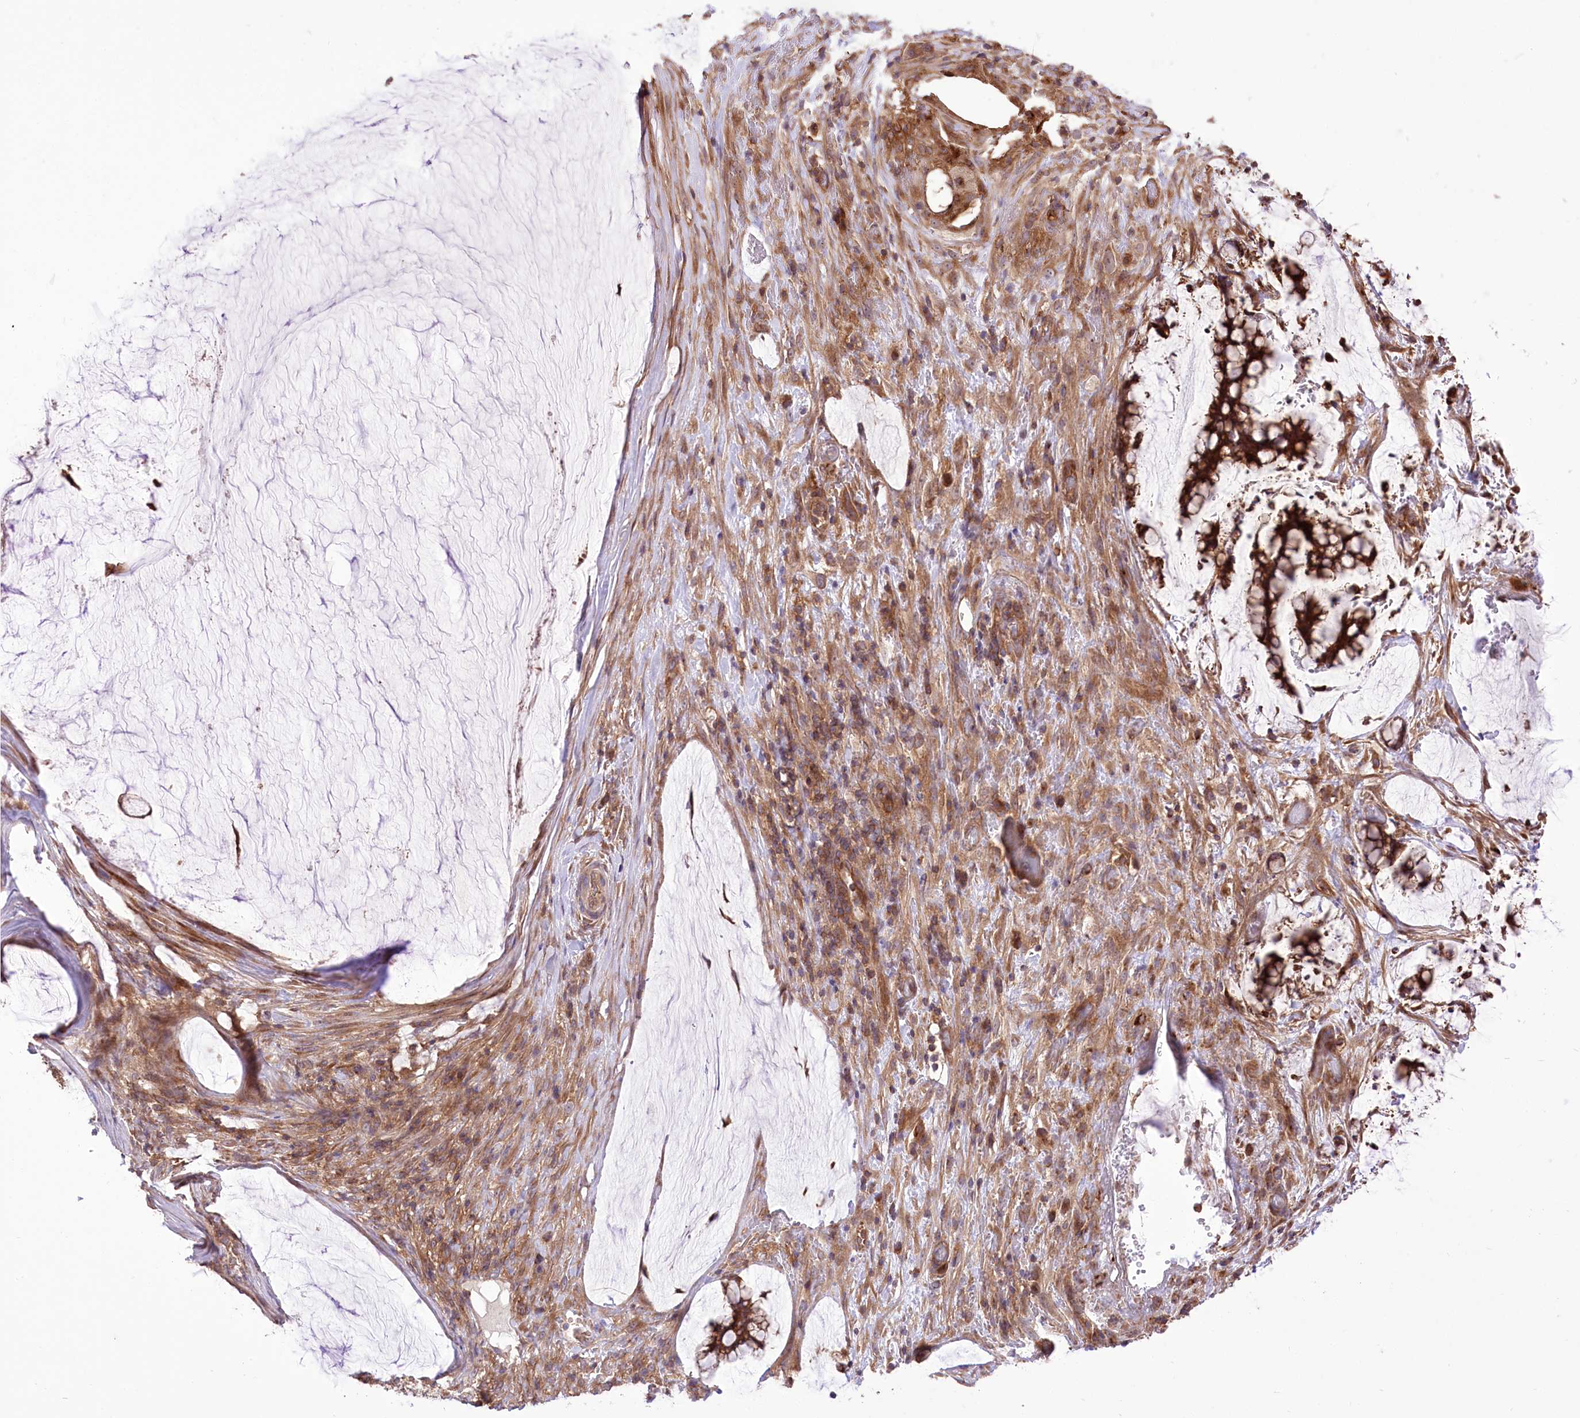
{"staining": {"intensity": "moderate", "quantity": ">75%", "location": "cytoplasmic/membranous"}, "tissue": "ovarian cancer", "cell_type": "Tumor cells", "image_type": "cancer", "snomed": [{"axis": "morphology", "description": "Cystadenocarcinoma, mucinous, NOS"}, {"axis": "topography", "description": "Ovary"}], "caption": "This is a histology image of IHC staining of ovarian mucinous cystadenocarcinoma, which shows moderate staining in the cytoplasmic/membranous of tumor cells.", "gene": "XYLB", "patient": {"sex": "female", "age": 42}}